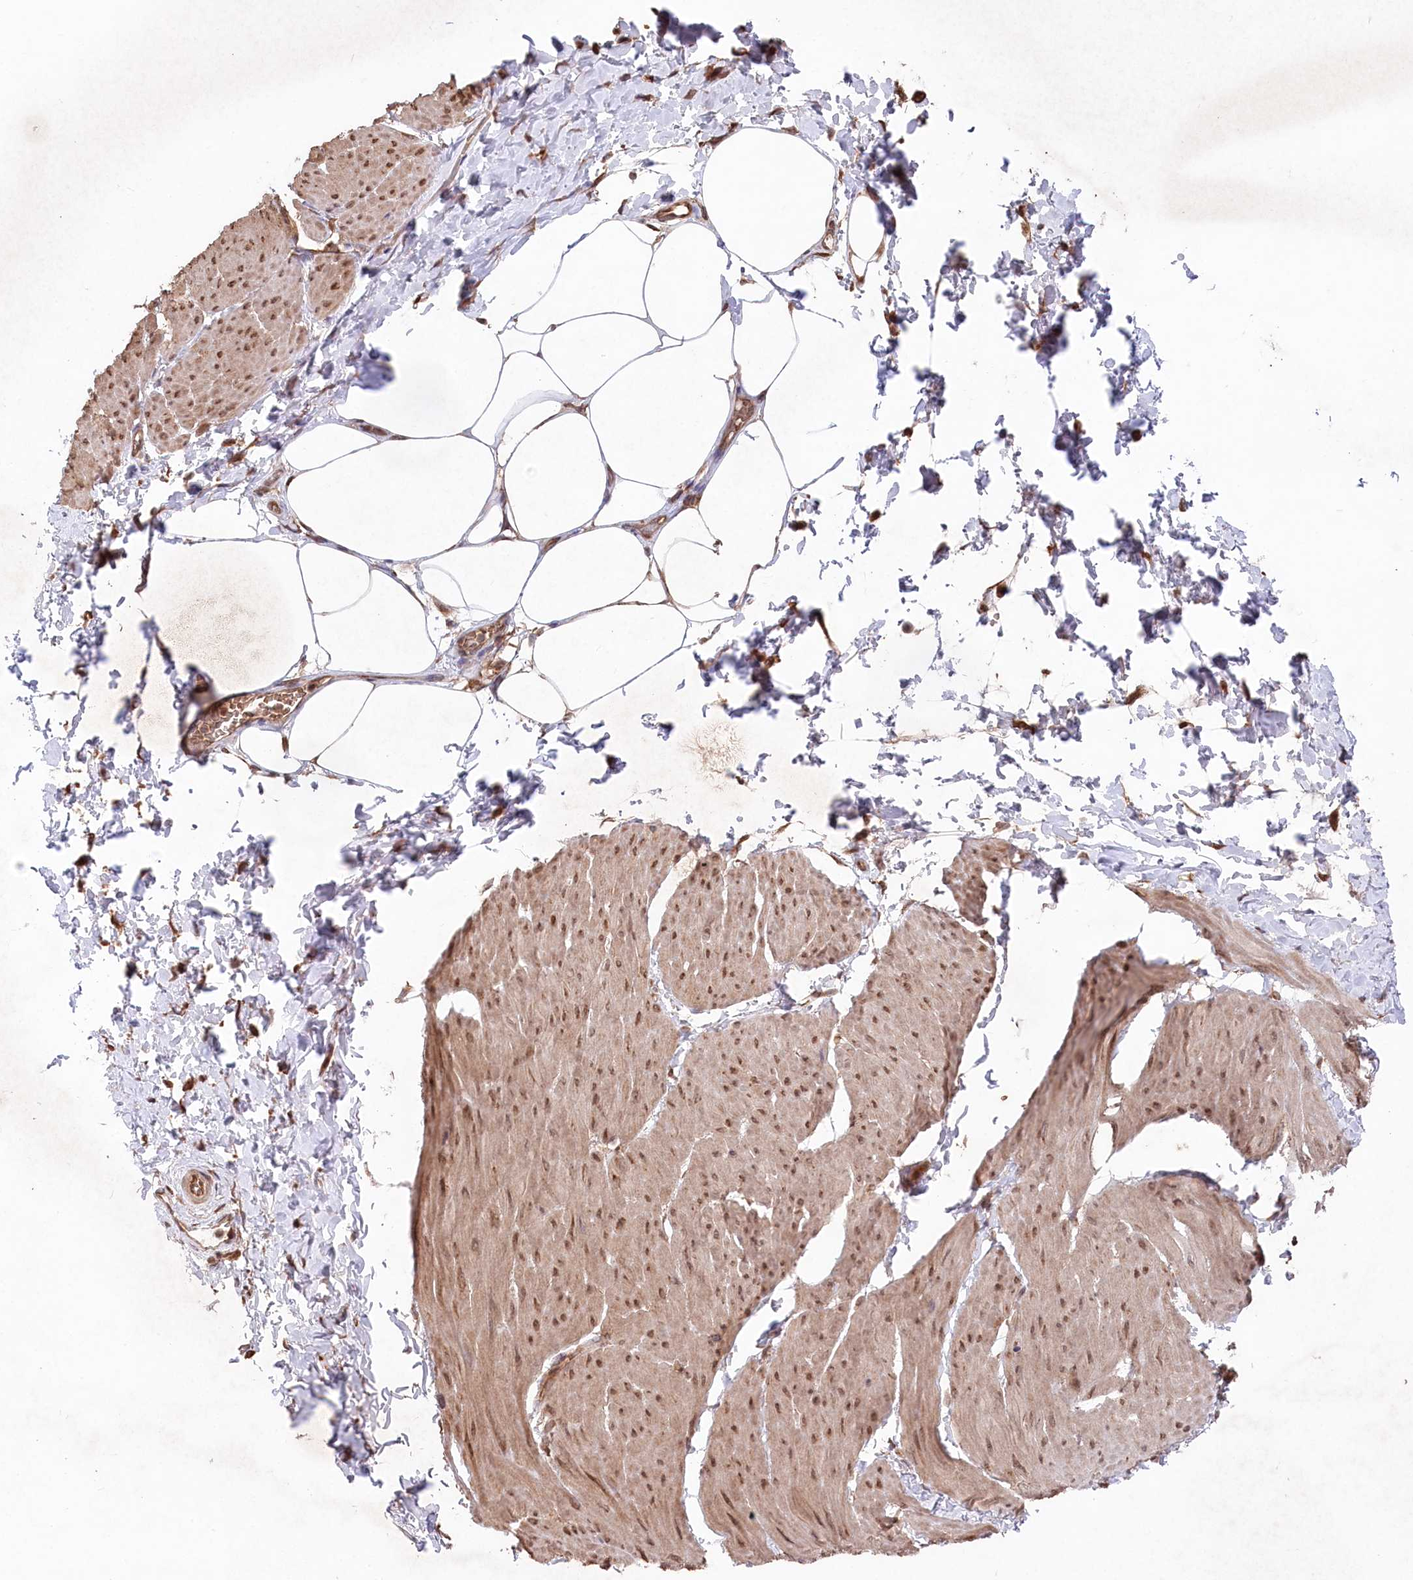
{"staining": {"intensity": "moderate", "quantity": ">75%", "location": "cytoplasmic/membranous,nuclear"}, "tissue": "smooth muscle", "cell_type": "Smooth muscle cells", "image_type": "normal", "snomed": [{"axis": "morphology", "description": "Urothelial carcinoma, High grade"}, {"axis": "topography", "description": "Urinary bladder"}], "caption": "Moderate cytoplasmic/membranous,nuclear staining for a protein is identified in approximately >75% of smooth muscle cells of unremarkable smooth muscle using immunohistochemistry (IHC).", "gene": "PSMA1", "patient": {"sex": "male", "age": 46}}